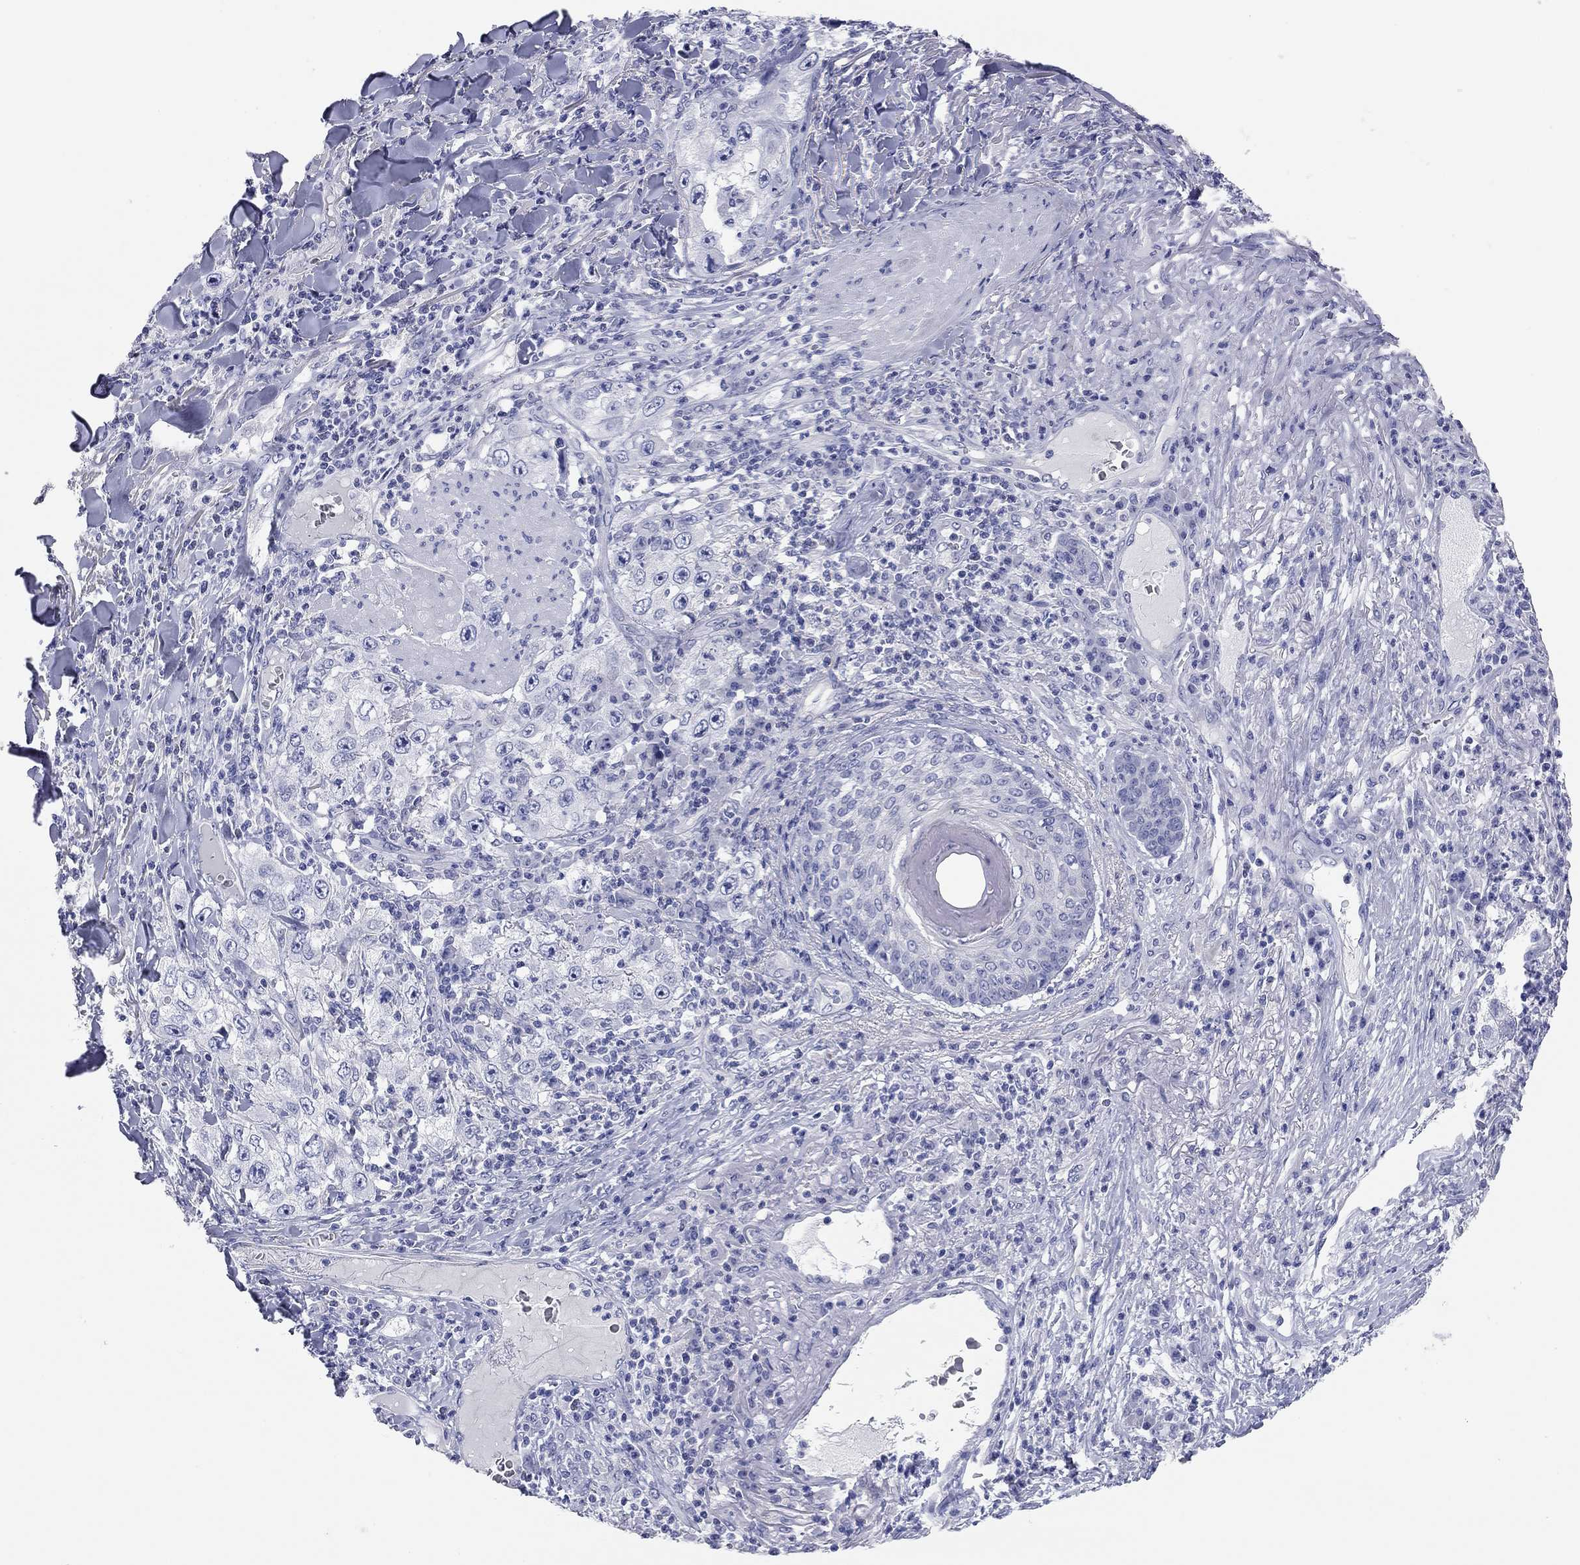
{"staining": {"intensity": "negative", "quantity": "none", "location": "none"}, "tissue": "skin cancer", "cell_type": "Tumor cells", "image_type": "cancer", "snomed": [{"axis": "morphology", "description": "Squamous cell carcinoma, NOS"}, {"axis": "topography", "description": "Skin"}], "caption": "A histopathology image of human skin cancer is negative for staining in tumor cells.", "gene": "TMEM221", "patient": {"sex": "male", "age": 82}}